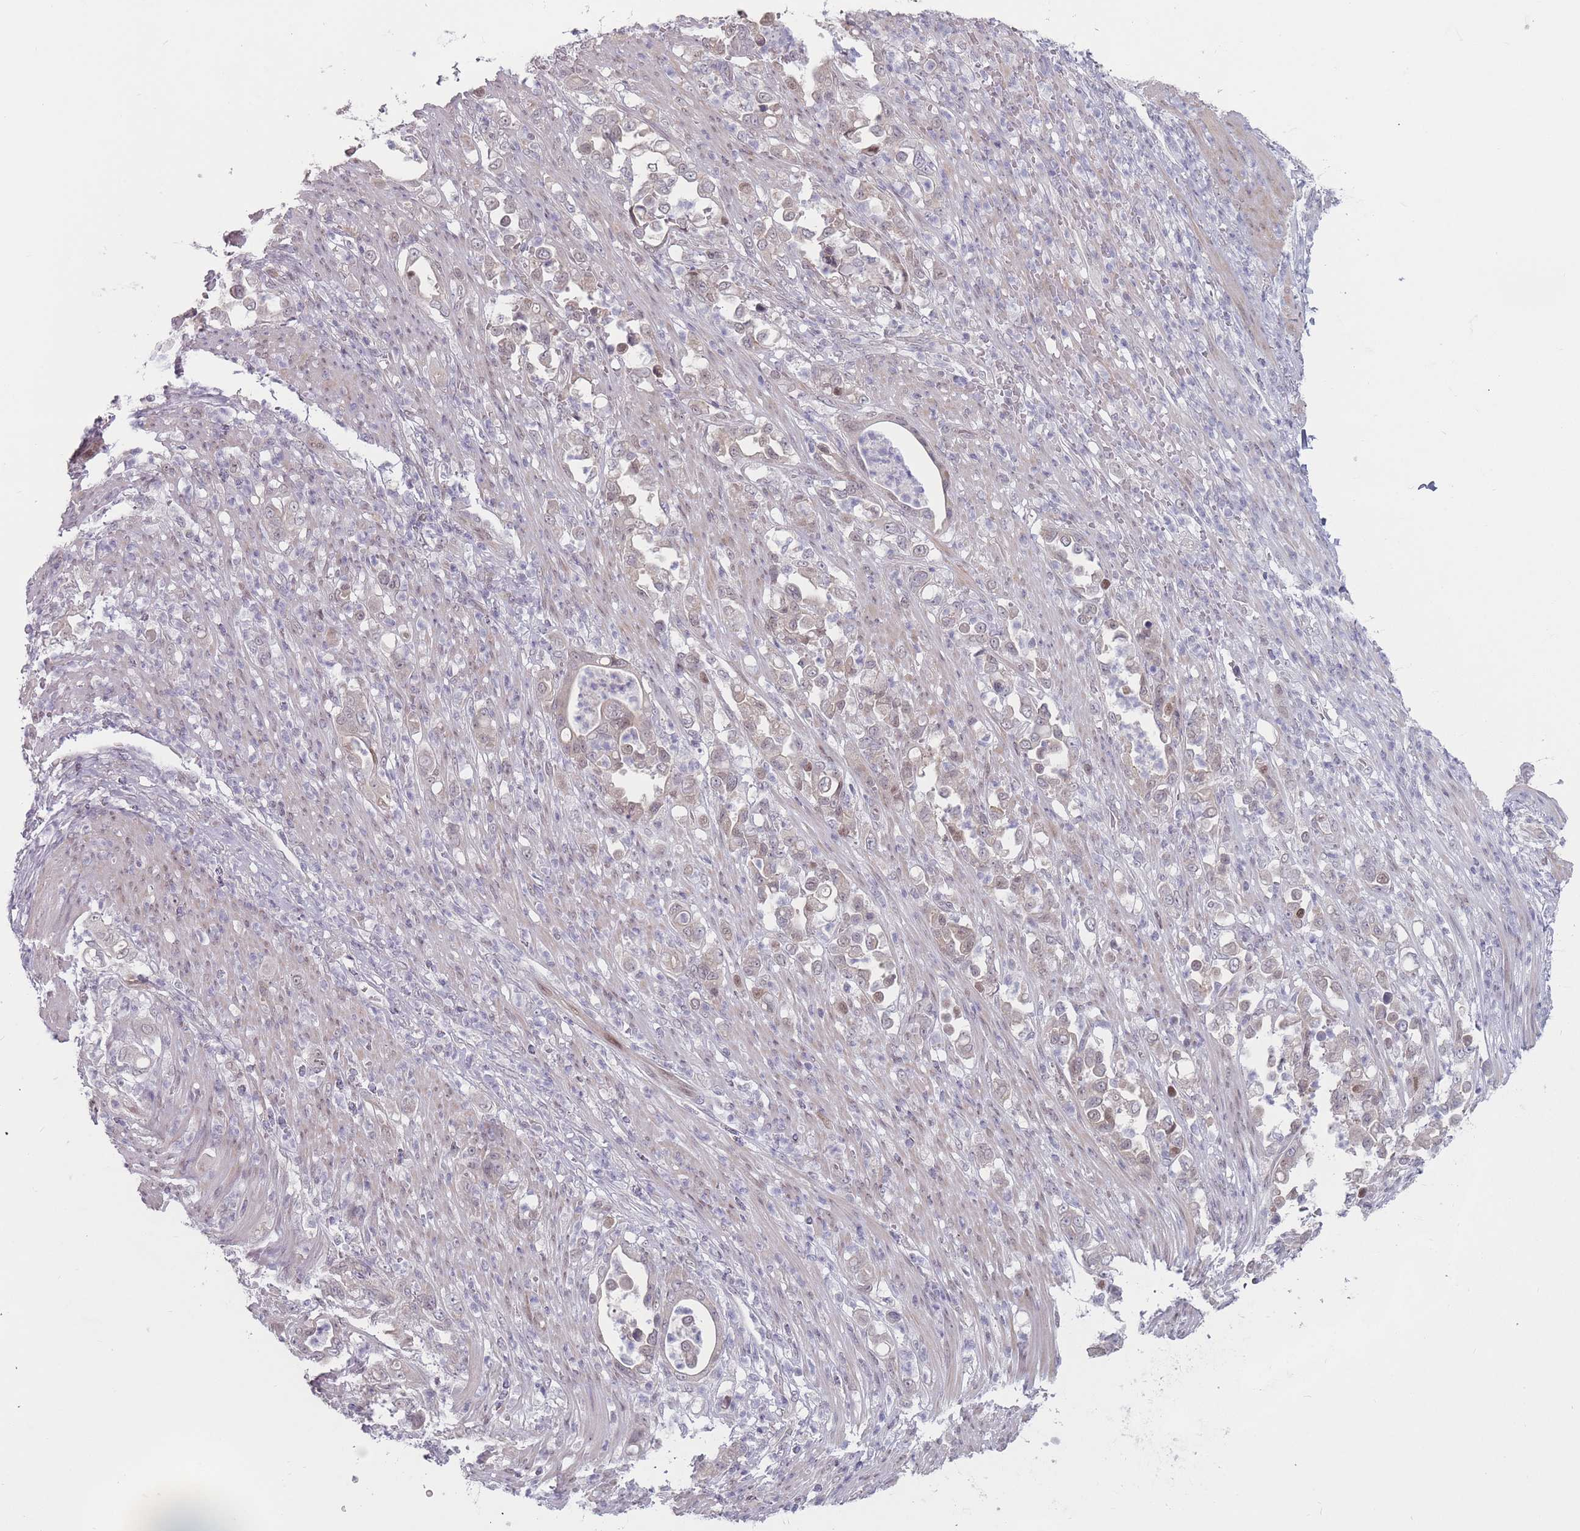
{"staining": {"intensity": "weak", "quantity": "<25%", "location": "nuclear"}, "tissue": "stomach cancer", "cell_type": "Tumor cells", "image_type": "cancer", "snomed": [{"axis": "morphology", "description": "Normal tissue, NOS"}, {"axis": "morphology", "description": "Adenocarcinoma, NOS"}, {"axis": "topography", "description": "Stomach"}], "caption": "DAB (3,3'-diaminobenzidine) immunohistochemical staining of stomach cancer (adenocarcinoma) displays no significant staining in tumor cells.", "gene": "SH3BGRL2", "patient": {"sex": "female", "age": 79}}